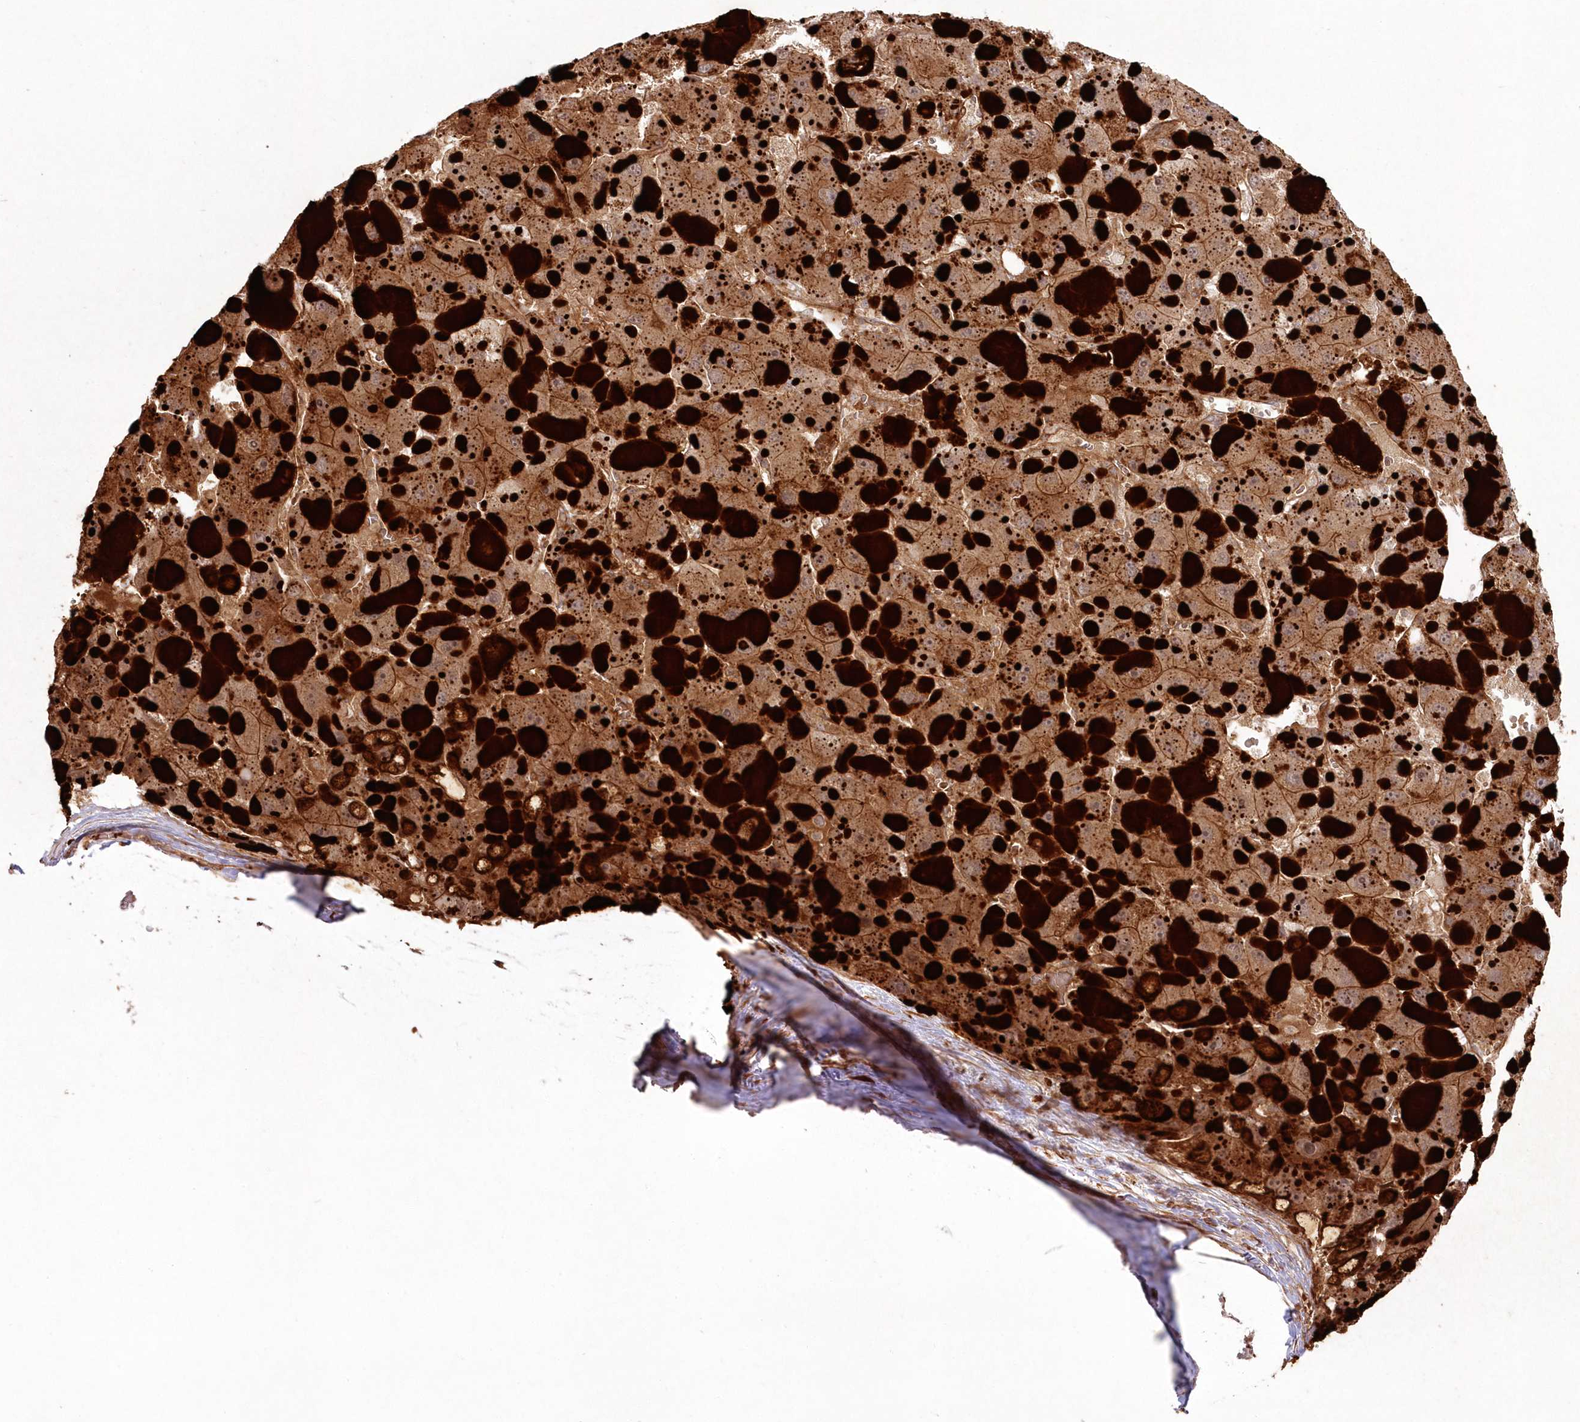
{"staining": {"intensity": "moderate", "quantity": ">75%", "location": "cytoplasmic/membranous"}, "tissue": "liver cancer", "cell_type": "Tumor cells", "image_type": "cancer", "snomed": [{"axis": "morphology", "description": "Carcinoma, Hepatocellular, NOS"}, {"axis": "topography", "description": "Liver"}], "caption": "DAB (3,3'-diaminobenzidine) immunohistochemical staining of human liver hepatocellular carcinoma exhibits moderate cytoplasmic/membranous protein positivity in approximately >75% of tumor cells.", "gene": "RGCC", "patient": {"sex": "female", "age": 73}}